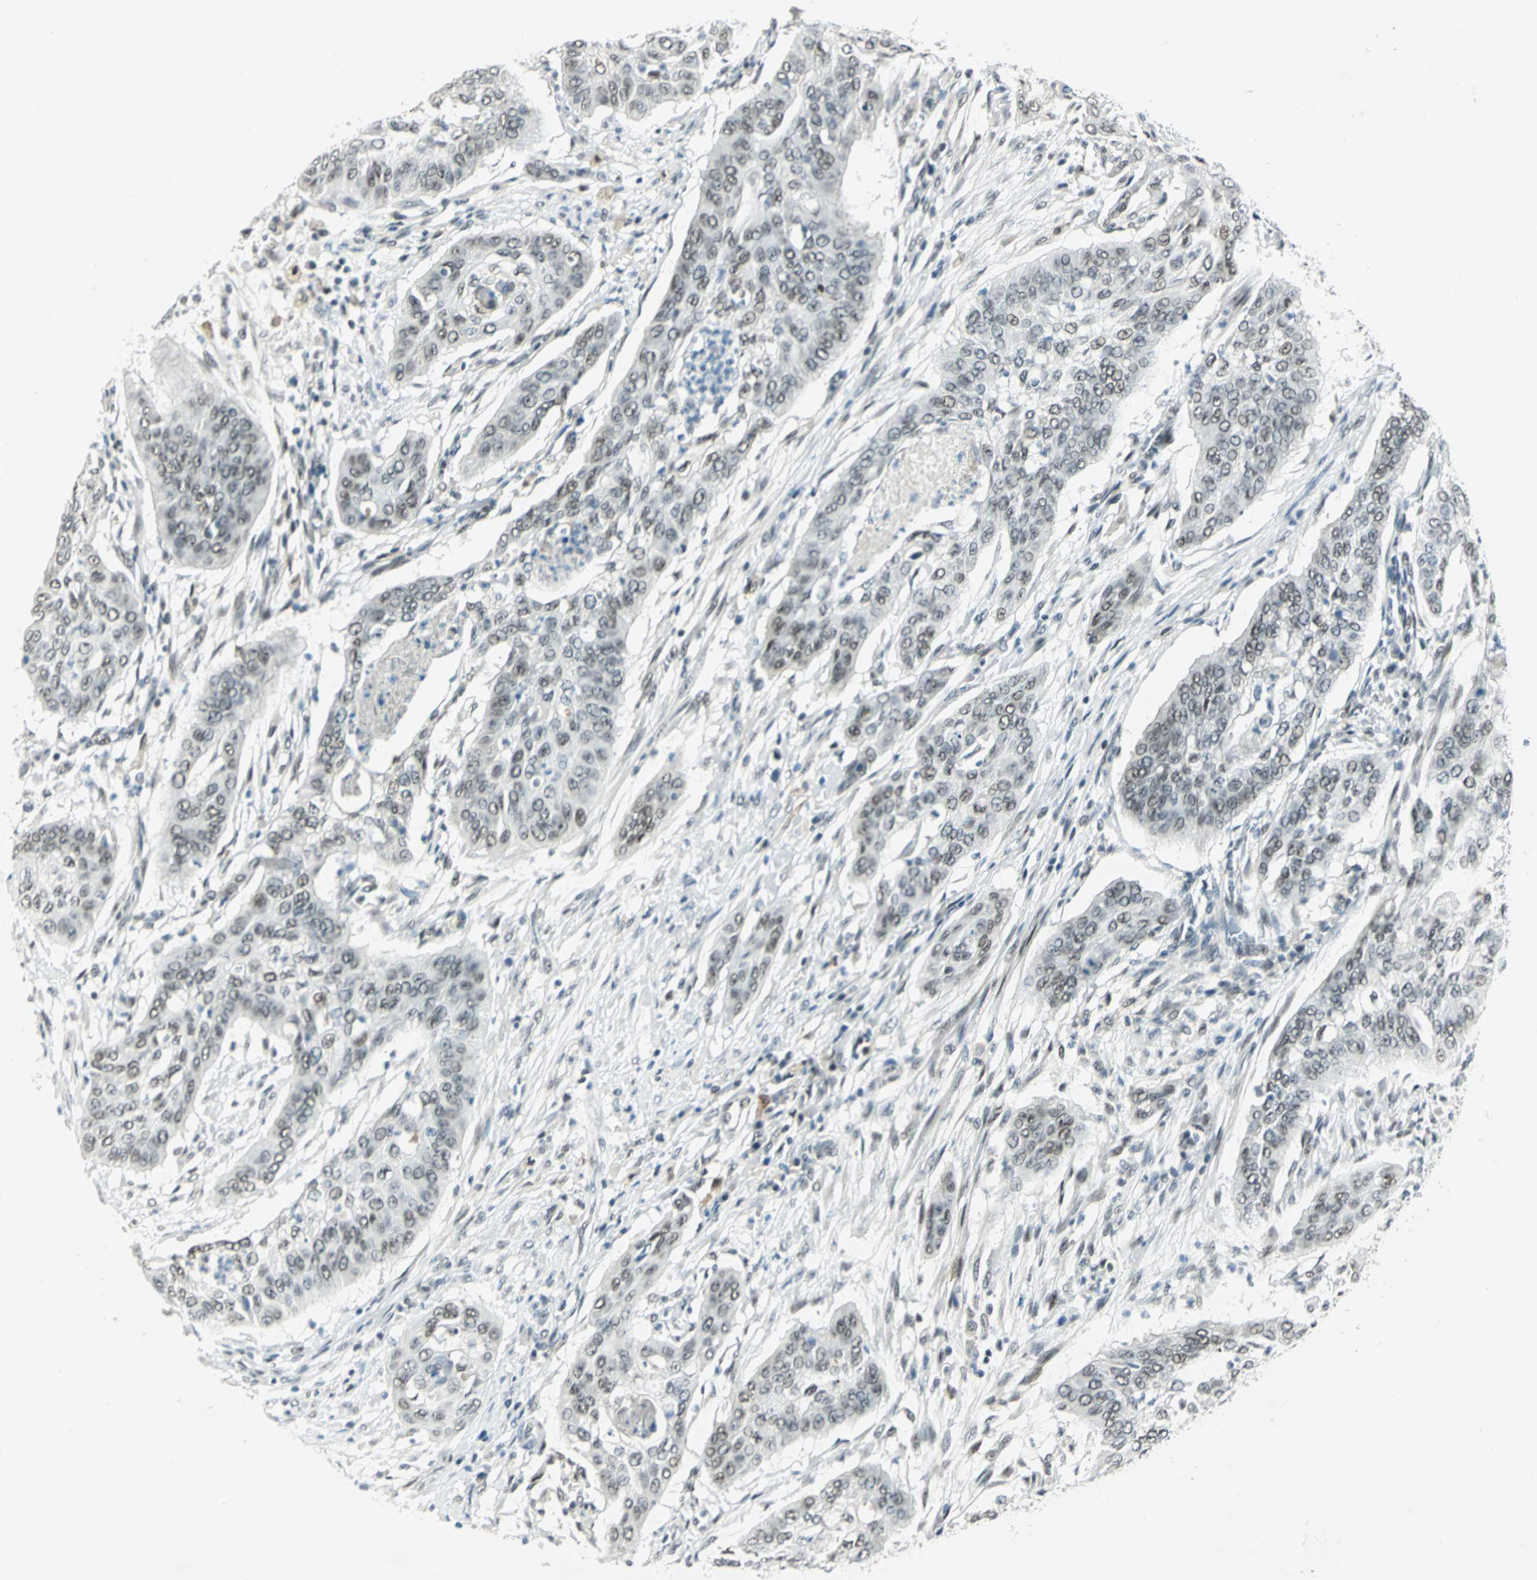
{"staining": {"intensity": "weak", "quantity": "<25%", "location": "nuclear"}, "tissue": "cervical cancer", "cell_type": "Tumor cells", "image_type": "cancer", "snomed": [{"axis": "morphology", "description": "Squamous cell carcinoma, NOS"}, {"axis": "topography", "description": "Cervix"}], "caption": "Immunohistochemistry (IHC) image of neoplastic tissue: human cervical cancer (squamous cell carcinoma) stained with DAB (3,3'-diaminobenzidine) displays no significant protein expression in tumor cells.", "gene": "MTMR10", "patient": {"sex": "female", "age": 39}}